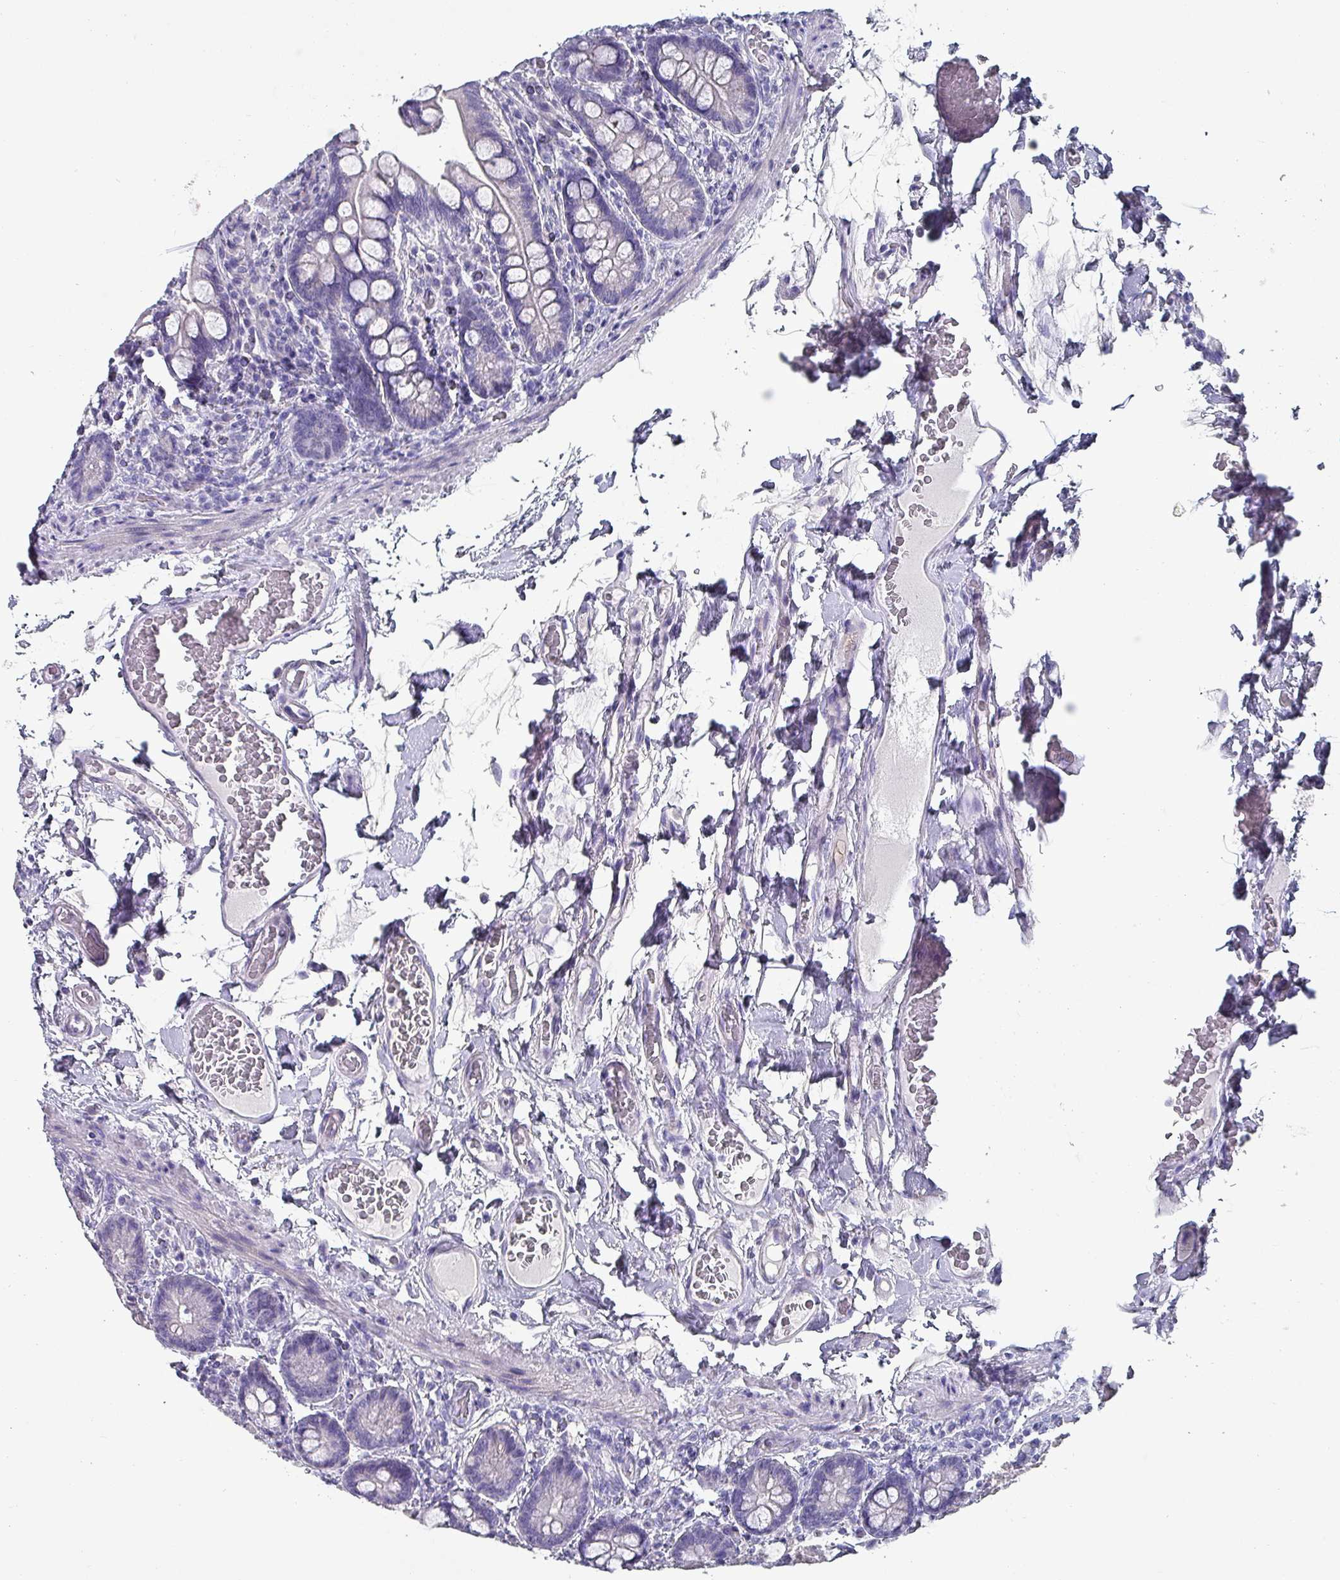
{"staining": {"intensity": "negative", "quantity": "none", "location": "none"}, "tissue": "small intestine", "cell_type": "Glandular cells", "image_type": "normal", "snomed": [{"axis": "morphology", "description": "Normal tissue, NOS"}, {"axis": "topography", "description": "Small intestine"}], "caption": "This is an immunohistochemistry (IHC) histopathology image of normal human small intestine. There is no positivity in glandular cells.", "gene": "INS", "patient": {"sex": "female", "age": 64}}